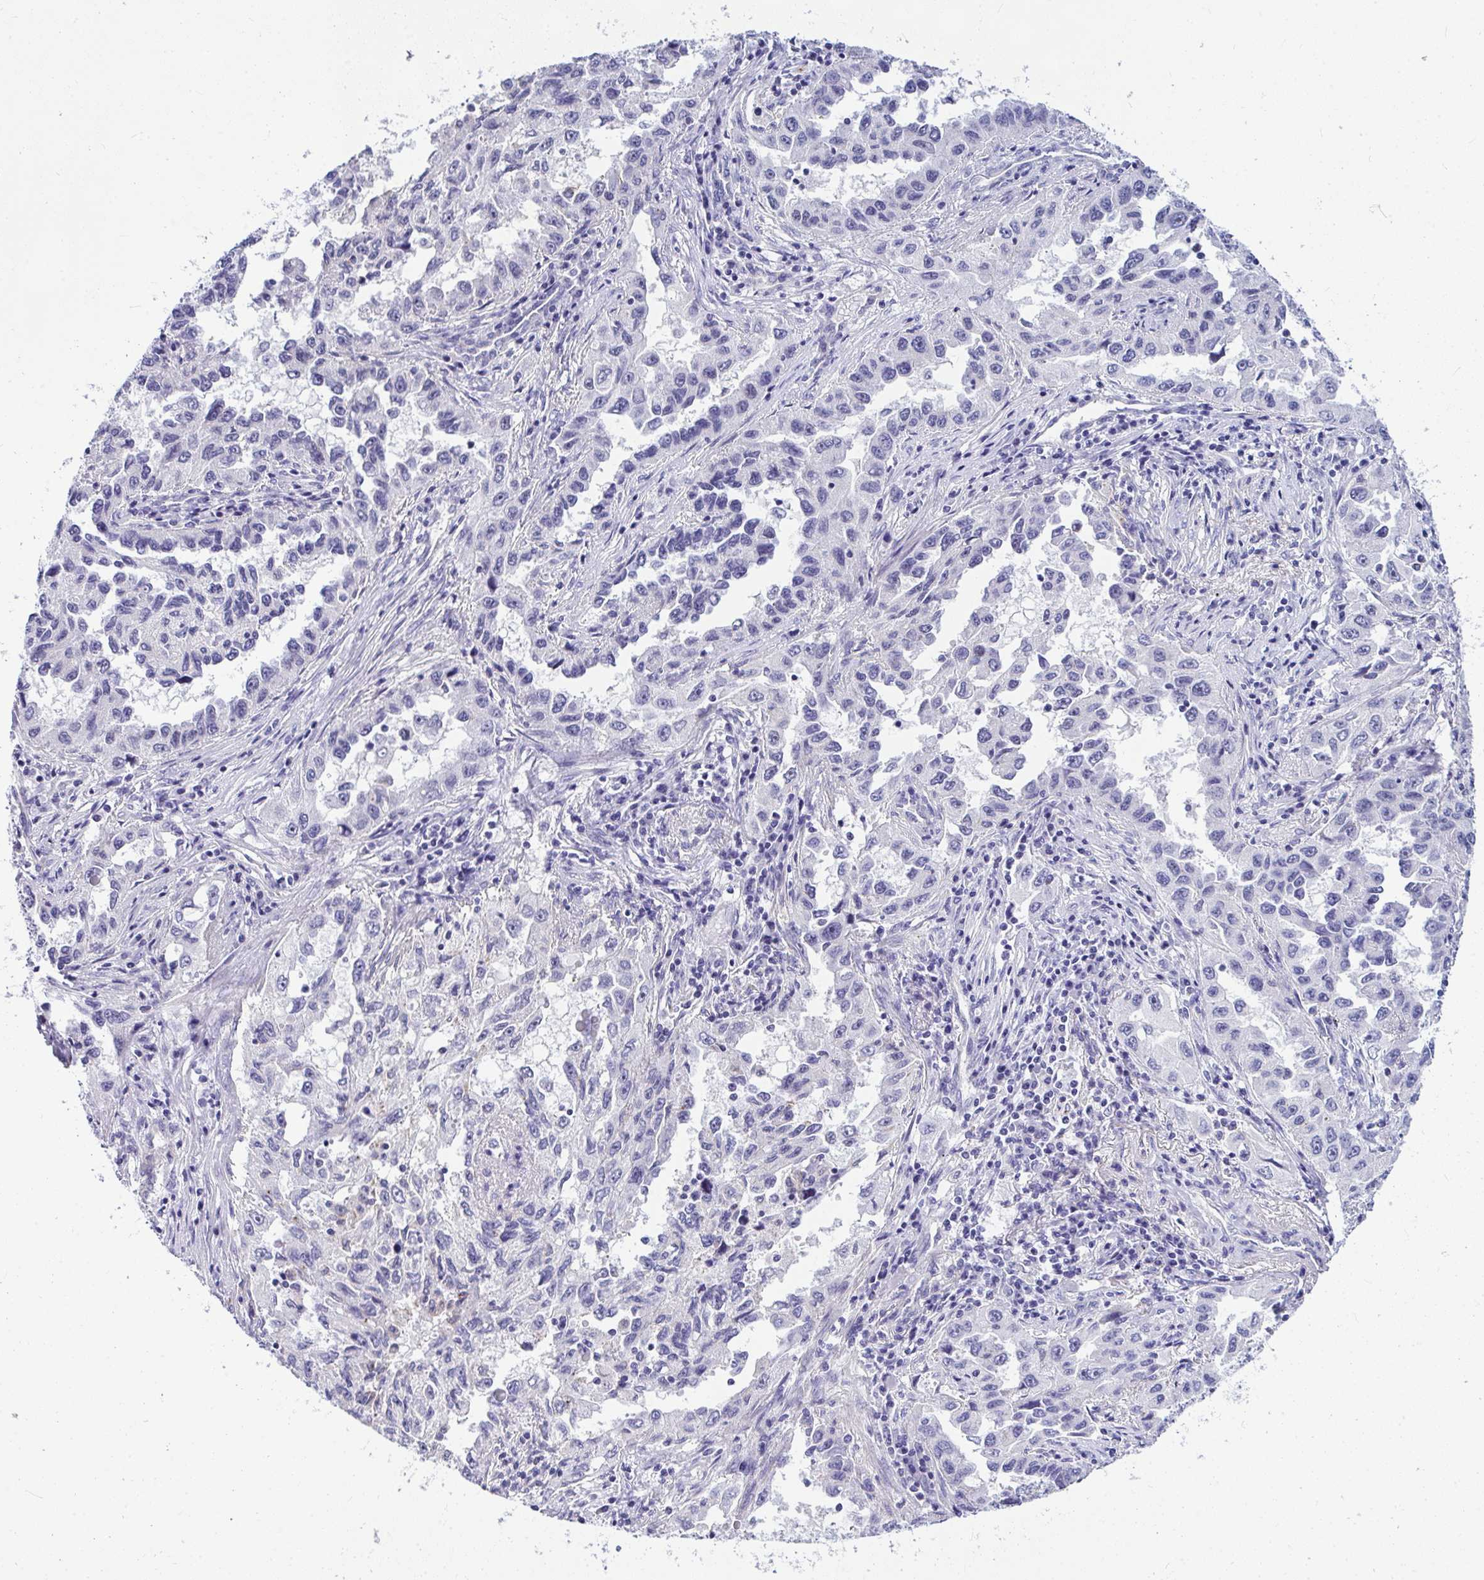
{"staining": {"intensity": "negative", "quantity": "none", "location": "none"}, "tissue": "lung cancer", "cell_type": "Tumor cells", "image_type": "cancer", "snomed": [{"axis": "morphology", "description": "Adenocarcinoma, NOS"}, {"axis": "topography", "description": "Lung"}], "caption": "The photomicrograph displays no significant positivity in tumor cells of lung adenocarcinoma.", "gene": "NFXL1", "patient": {"sex": "female", "age": 73}}